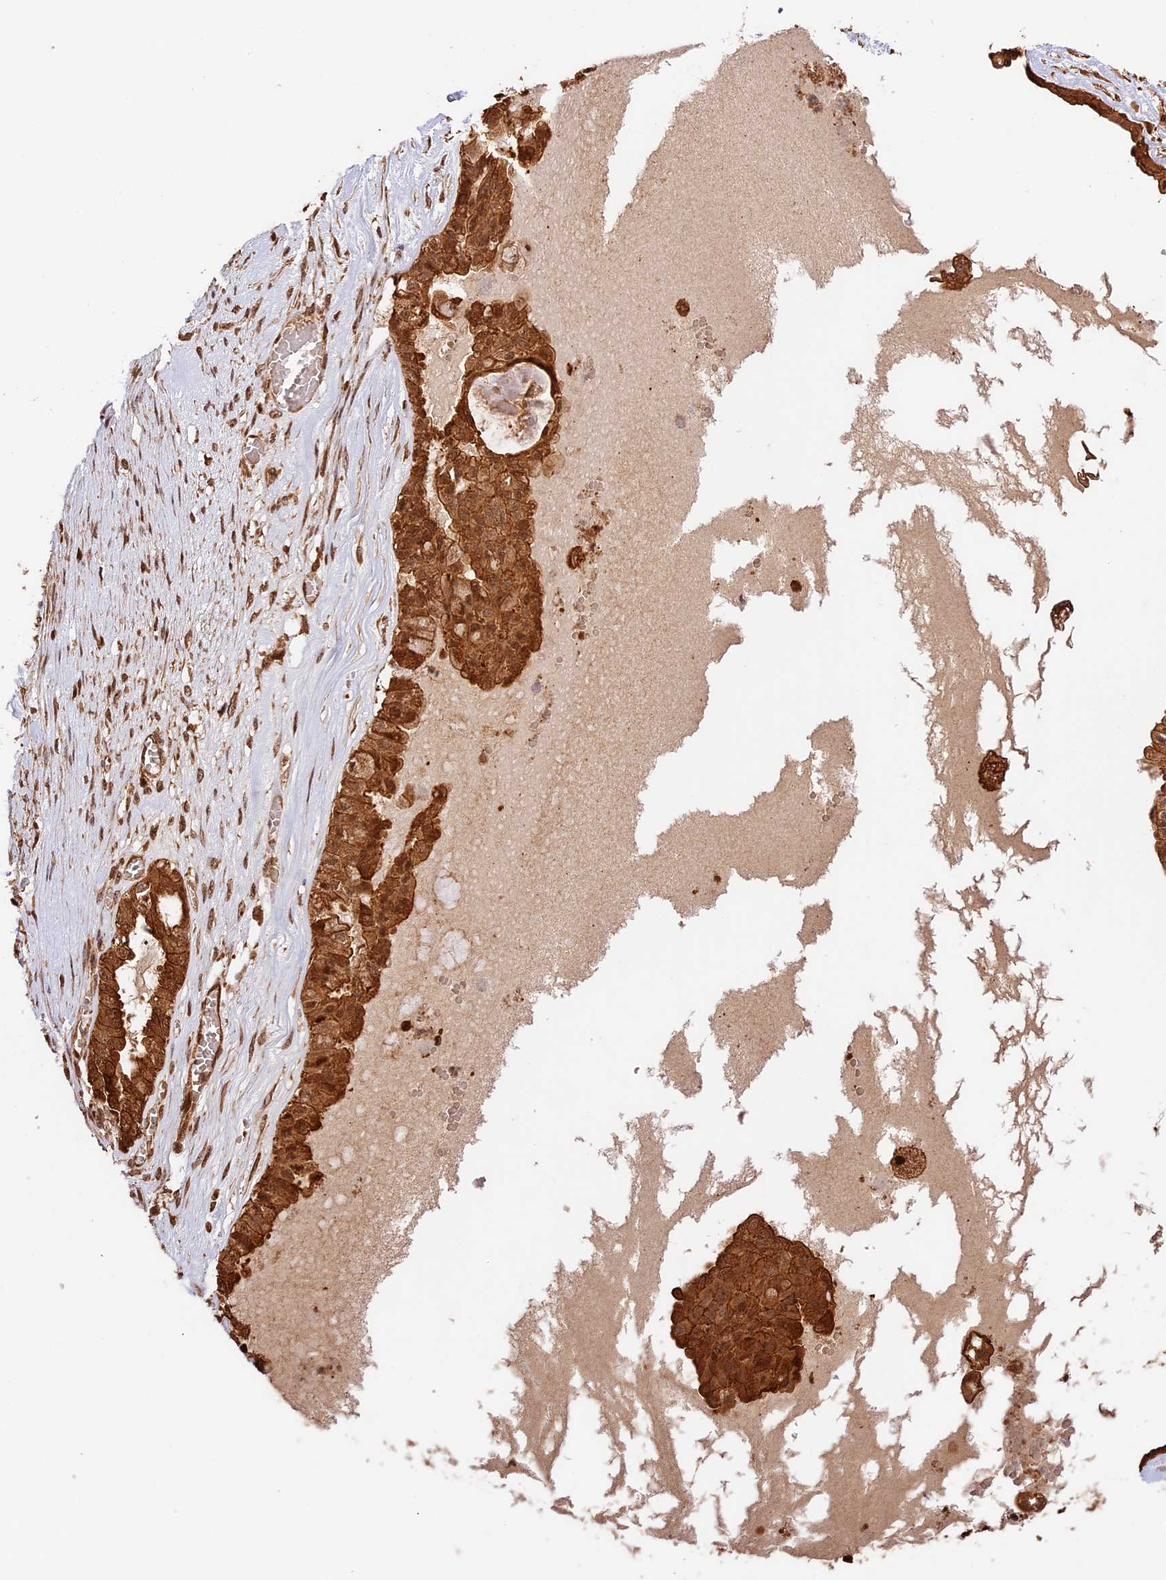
{"staining": {"intensity": "strong", "quantity": ">75%", "location": "cytoplasmic/membranous,nuclear"}, "tissue": "ovarian cancer", "cell_type": "Tumor cells", "image_type": "cancer", "snomed": [{"axis": "morphology", "description": "Carcinoma, NOS"}, {"axis": "morphology", "description": "Carcinoma, endometroid"}, {"axis": "topography", "description": "Ovary"}], "caption": "A histopathology image of human ovarian cancer stained for a protein exhibits strong cytoplasmic/membranous and nuclear brown staining in tumor cells. (DAB (3,3'-diaminobenzidine) IHC, brown staining for protein, blue staining for nuclei).", "gene": "PPP1R37", "patient": {"sex": "female", "age": 50}}